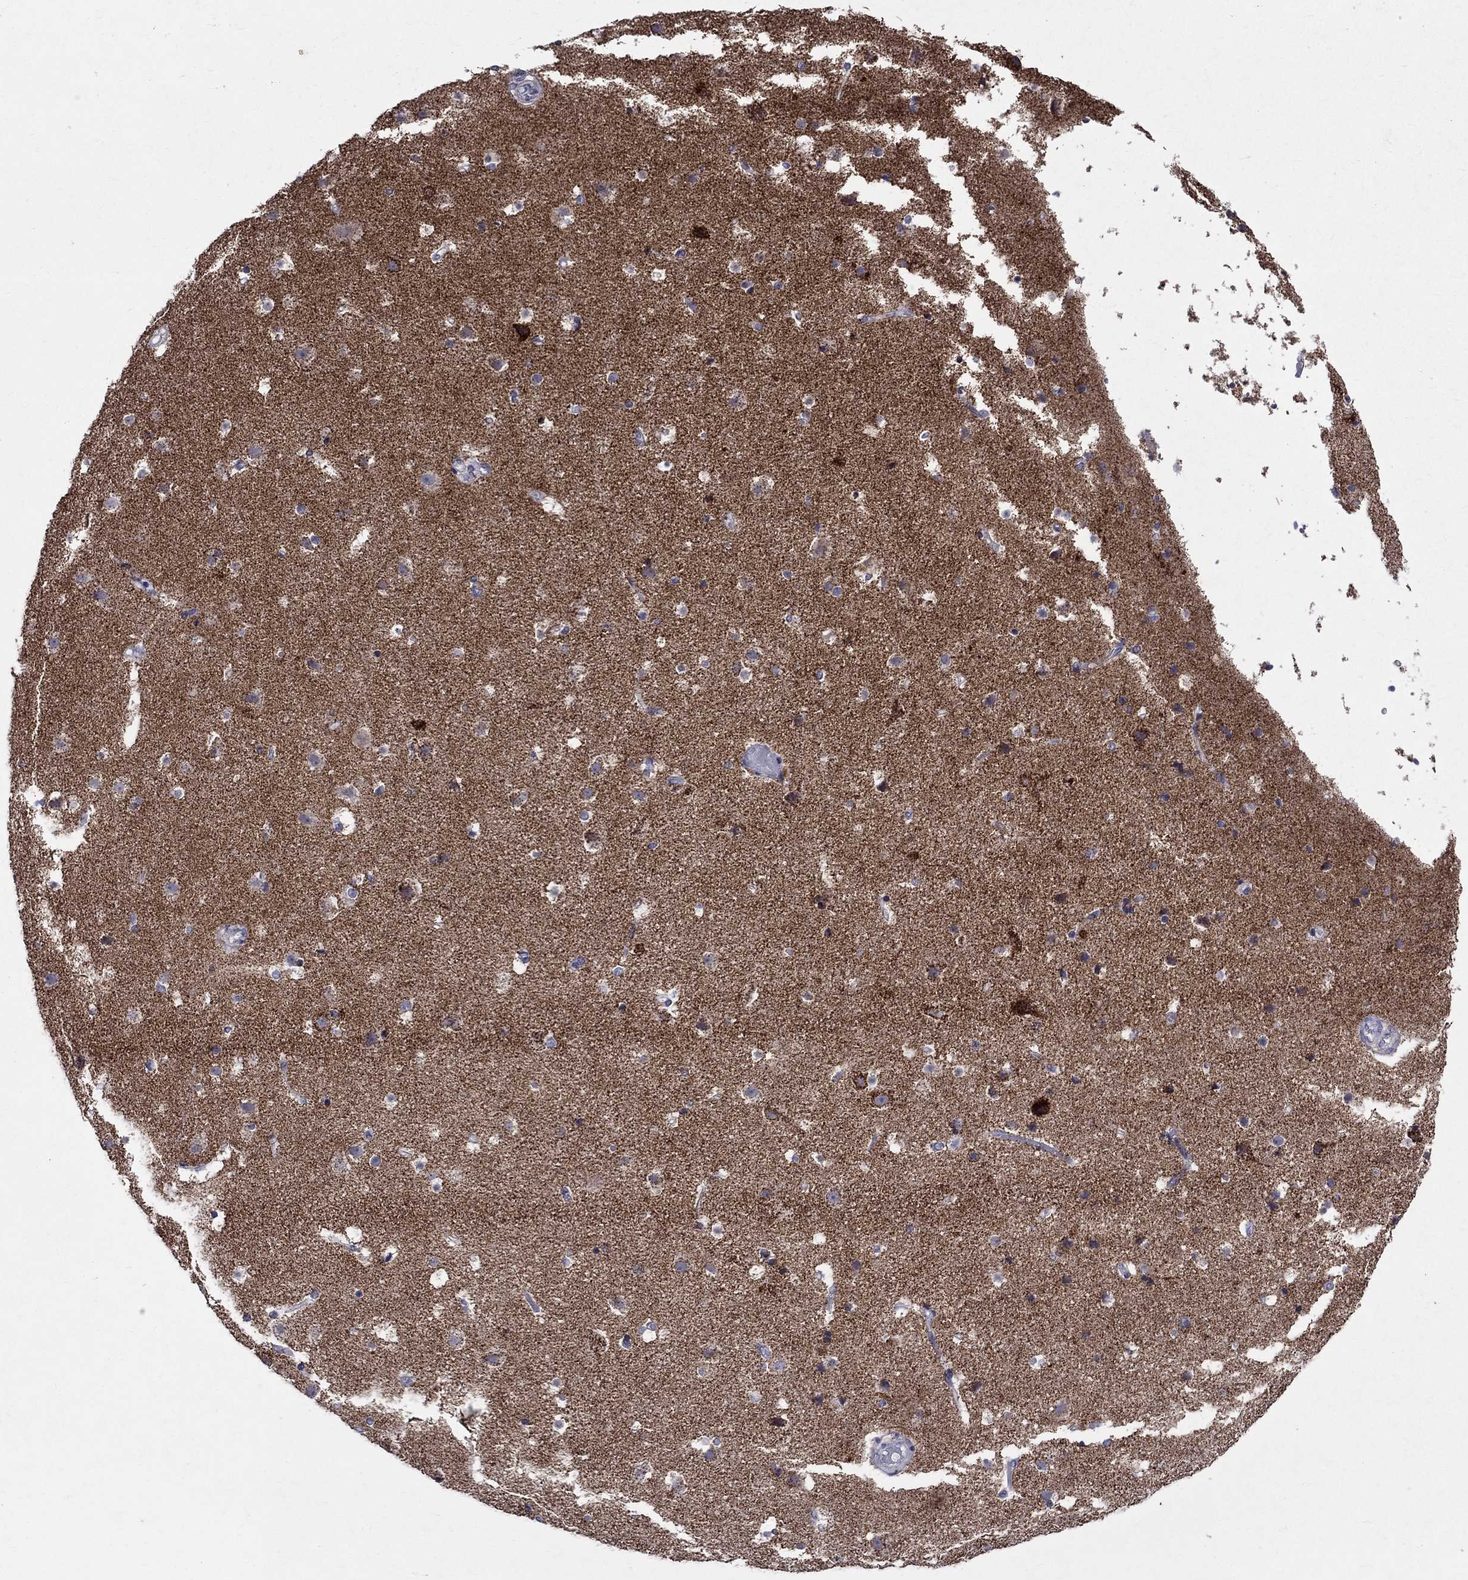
{"staining": {"intensity": "negative", "quantity": "none", "location": "none"}, "tissue": "cerebral cortex", "cell_type": "Endothelial cells", "image_type": "normal", "snomed": [{"axis": "morphology", "description": "Normal tissue, NOS"}, {"axis": "topography", "description": "Cerebral cortex"}], "caption": "Cerebral cortex was stained to show a protein in brown. There is no significant staining in endothelial cells. The staining was performed using DAB (3,3'-diaminobenzidine) to visualize the protein expression in brown, while the nuclei were stained in blue with hematoxylin (Magnification: 20x).", "gene": "SLC4A10", "patient": {"sex": "female", "age": 52}}